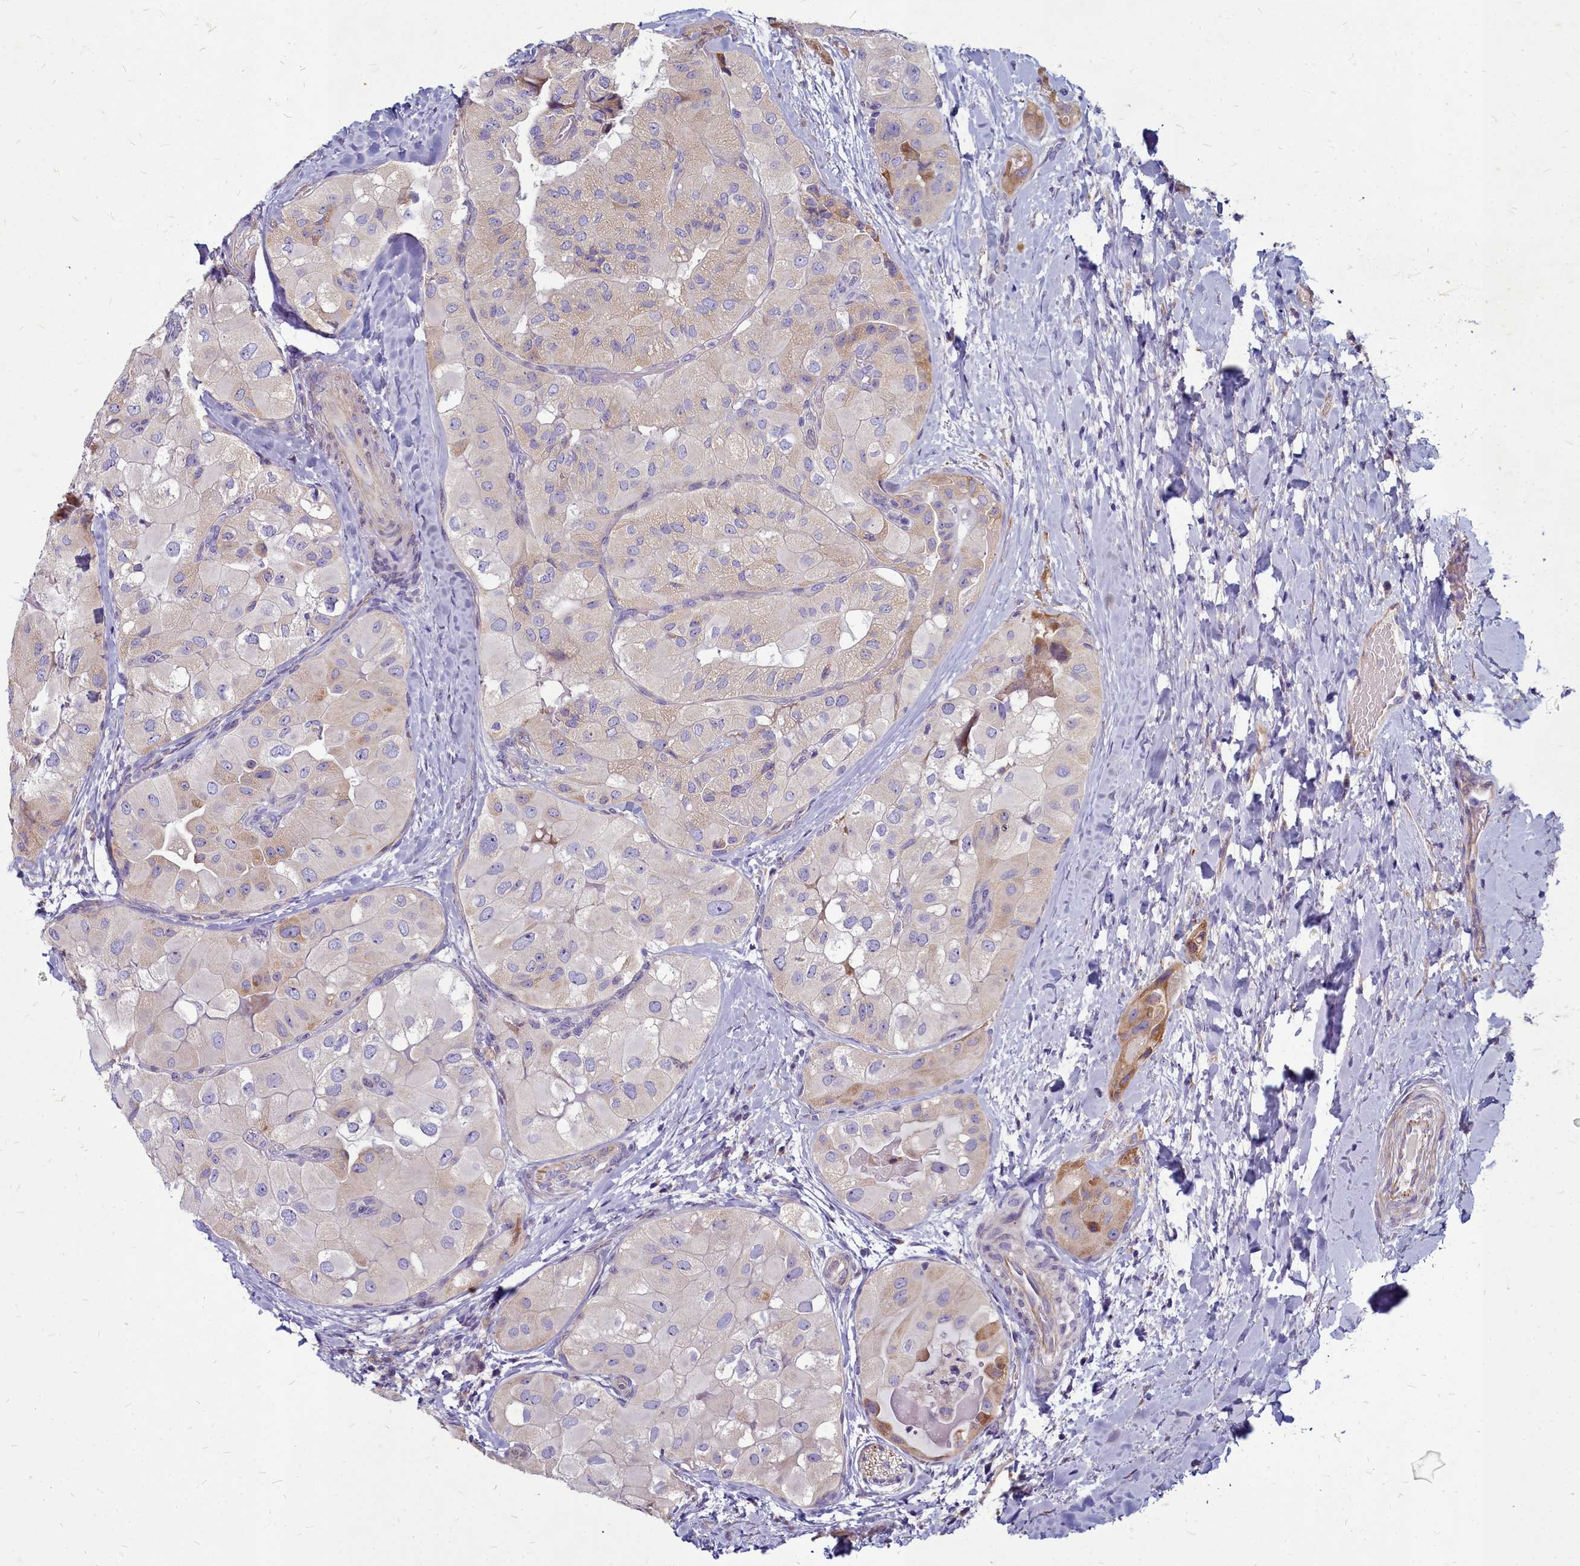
{"staining": {"intensity": "weak", "quantity": "<25%", "location": "cytoplasmic/membranous"}, "tissue": "thyroid cancer", "cell_type": "Tumor cells", "image_type": "cancer", "snomed": [{"axis": "morphology", "description": "Normal tissue, NOS"}, {"axis": "morphology", "description": "Papillary adenocarcinoma, NOS"}, {"axis": "topography", "description": "Thyroid gland"}], "caption": "Papillary adenocarcinoma (thyroid) was stained to show a protein in brown. There is no significant expression in tumor cells.", "gene": "SMPD4", "patient": {"sex": "female", "age": 59}}